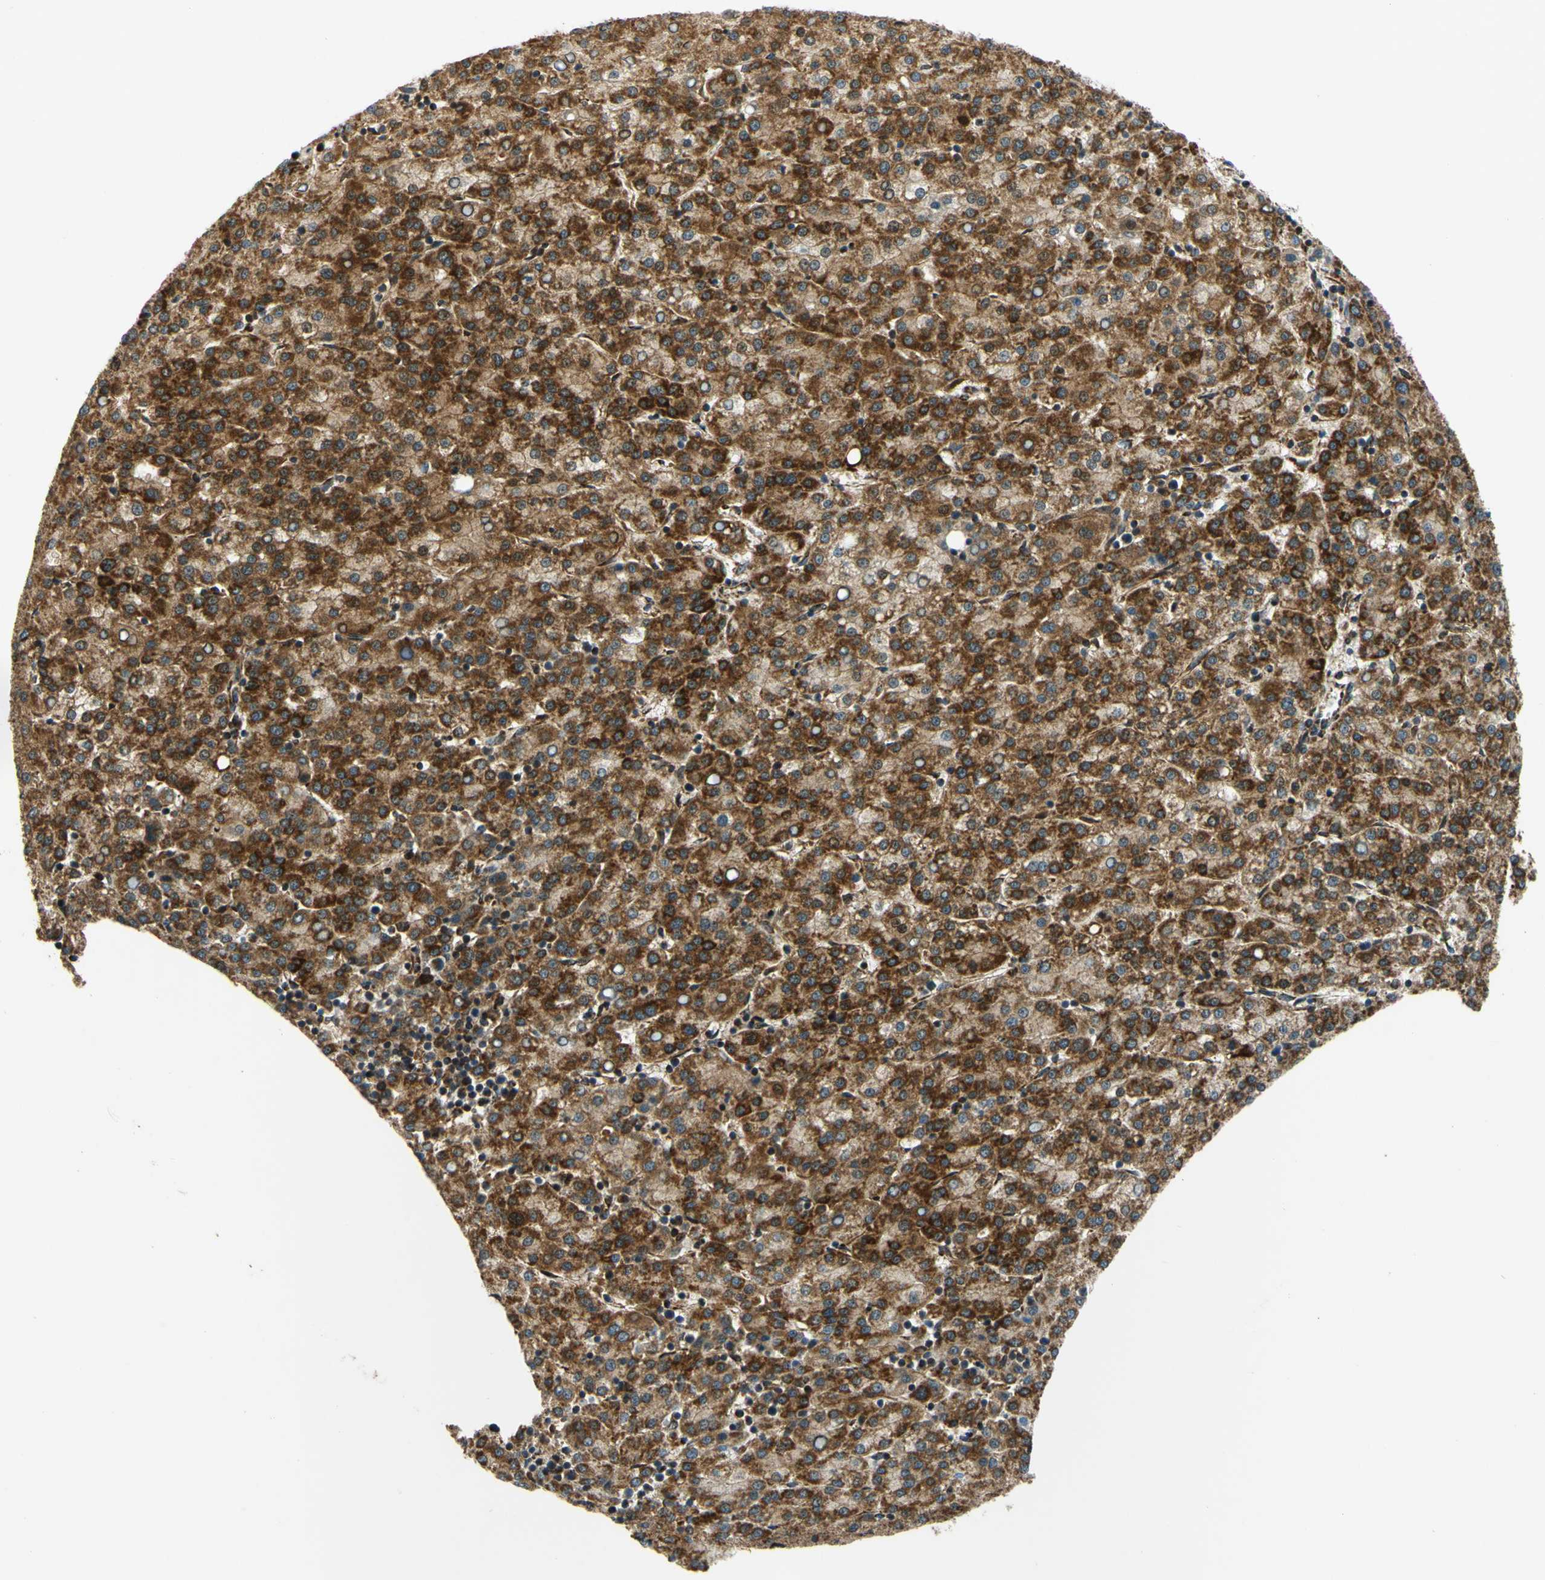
{"staining": {"intensity": "strong", "quantity": ">75%", "location": "cytoplasmic/membranous"}, "tissue": "liver cancer", "cell_type": "Tumor cells", "image_type": "cancer", "snomed": [{"axis": "morphology", "description": "Carcinoma, Hepatocellular, NOS"}, {"axis": "topography", "description": "Liver"}], "caption": "DAB immunohistochemical staining of human liver cancer demonstrates strong cytoplasmic/membranous protein staining in approximately >75% of tumor cells. The staining is performed using DAB (3,3'-diaminobenzidine) brown chromogen to label protein expression. The nuclei are counter-stained blue using hematoxylin.", "gene": "MAVS", "patient": {"sex": "female", "age": 58}}